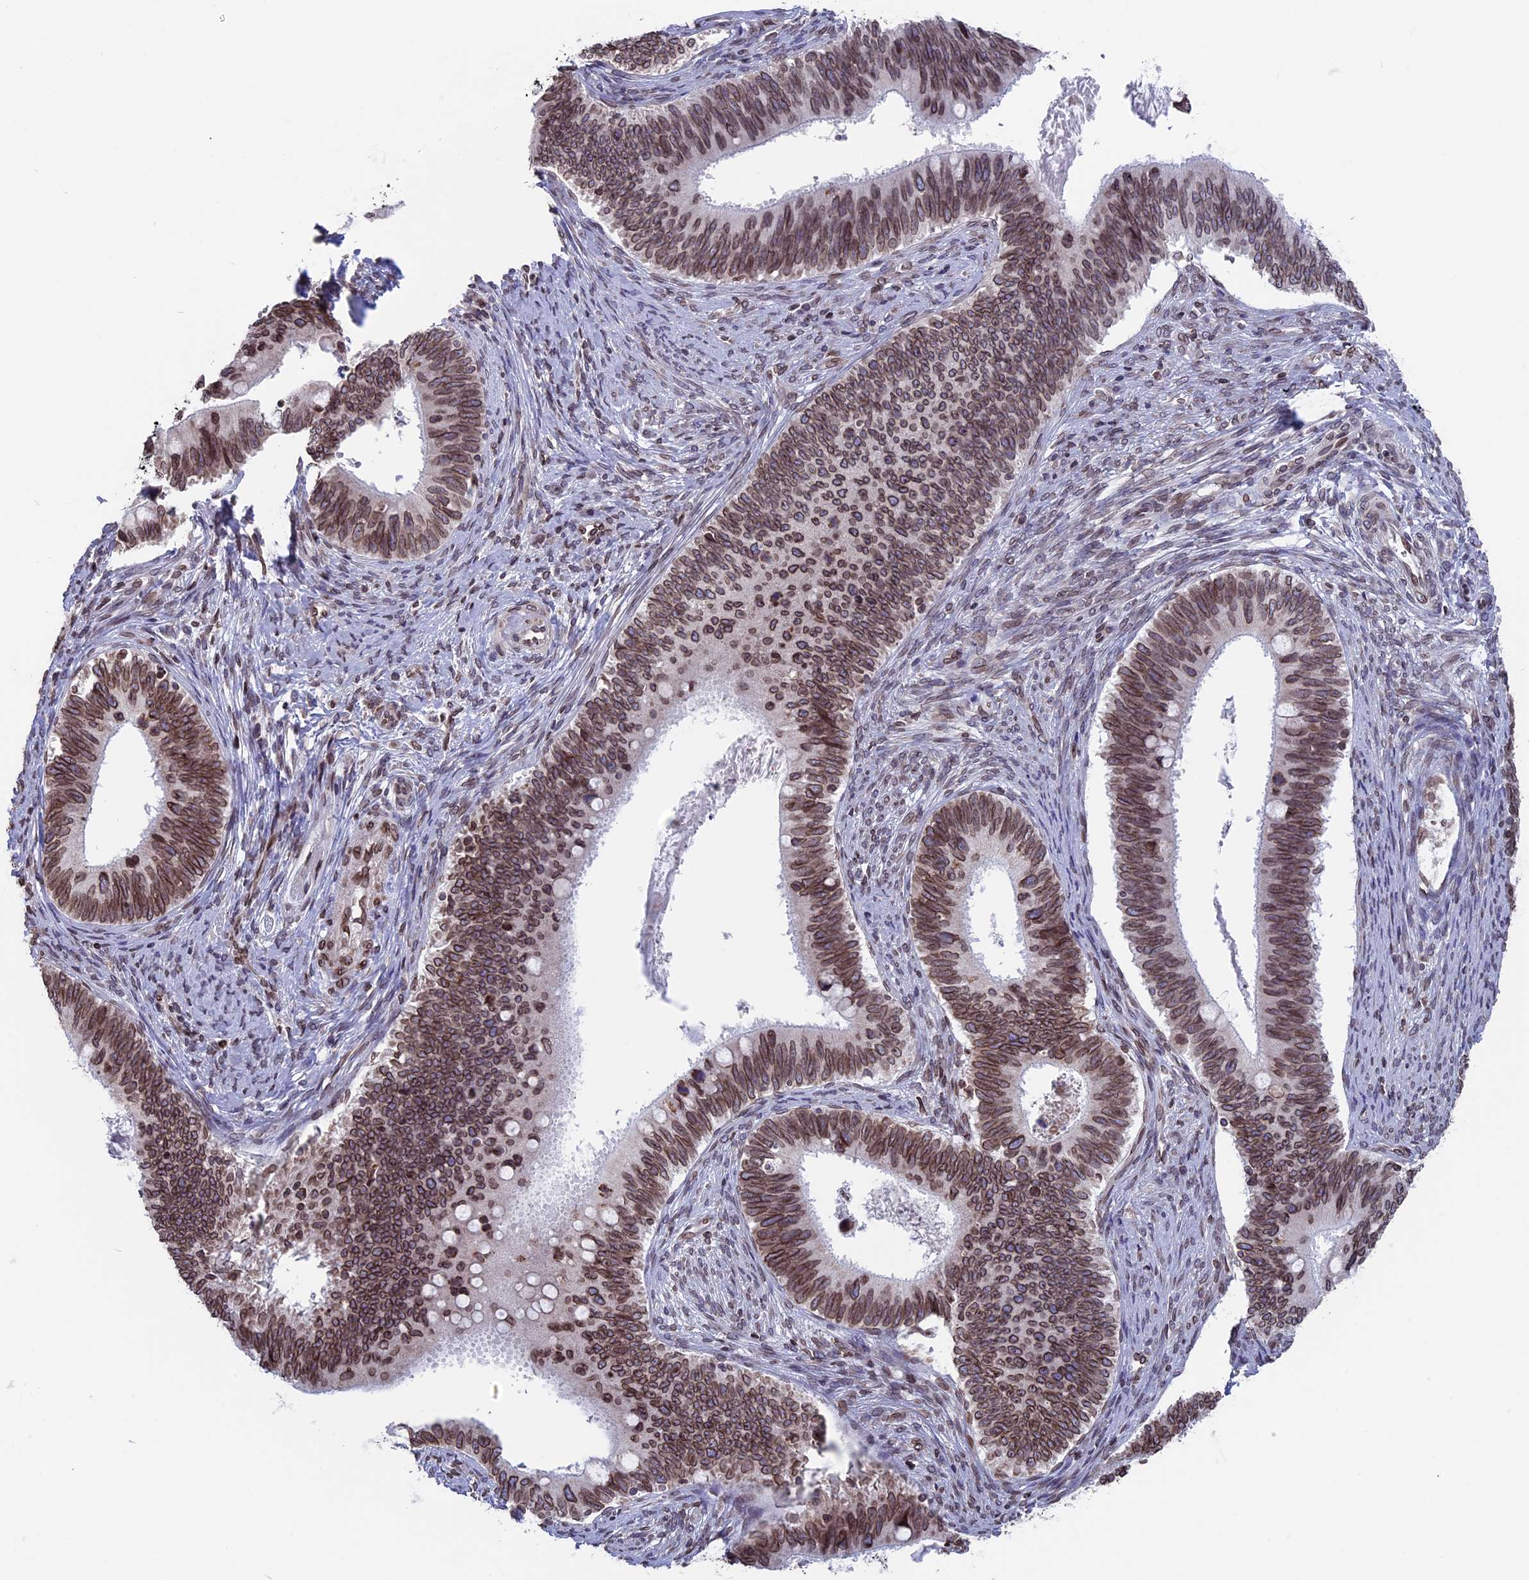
{"staining": {"intensity": "moderate", "quantity": ">75%", "location": "cytoplasmic/membranous,nuclear"}, "tissue": "cervical cancer", "cell_type": "Tumor cells", "image_type": "cancer", "snomed": [{"axis": "morphology", "description": "Adenocarcinoma, NOS"}, {"axis": "topography", "description": "Cervix"}], "caption": "Moderate cytoplasmic/membranous and nuclear protein staining is identified in approximately >75% of tumor cells in cervical adenocarcinoma.", "gene": "PTCHD4", "patient": {"sex": "female", "age": 42}}